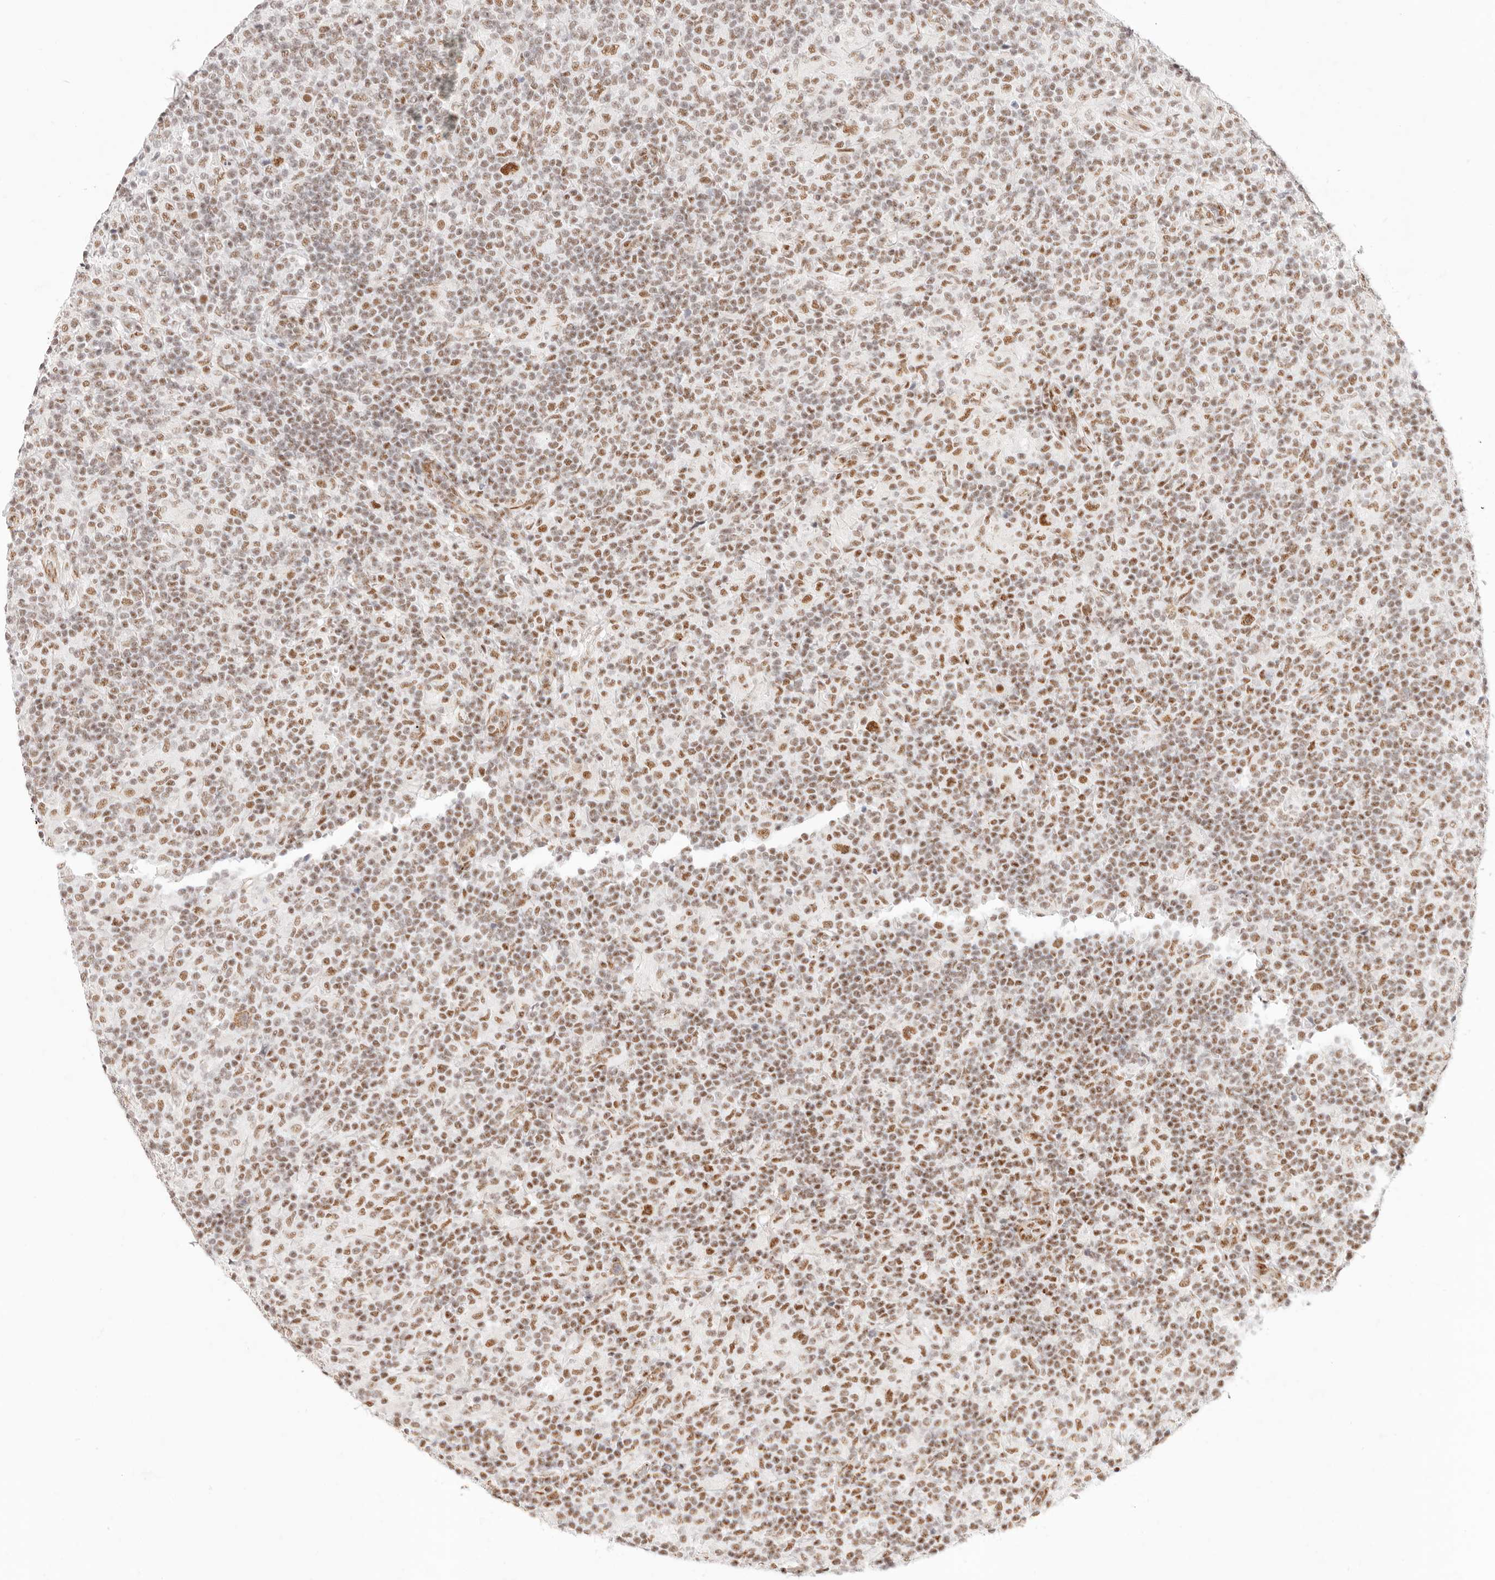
{"staining": {"intensity": "moderate", "quantity": "25%-75%", "location": "nuclear"}, "tissue": "lymphoma", "cell_type": "Tumor cells", "image_type": "cancer", "snomed": [{"axis": "morphology", "description": "Hodgkin's disease, NOS"}, {"axis": "topography", "description": "Lymph node"}], "caption": "A high-resolution histopathology image shows immunohistochemistry (IHC) staining of Hodgkin's disease, which displays moderate nuclear staining in about 25%-75% of tumor cells.", "gene": "ZC3H11A", "patient": {"sex": "male", "age": 70}}